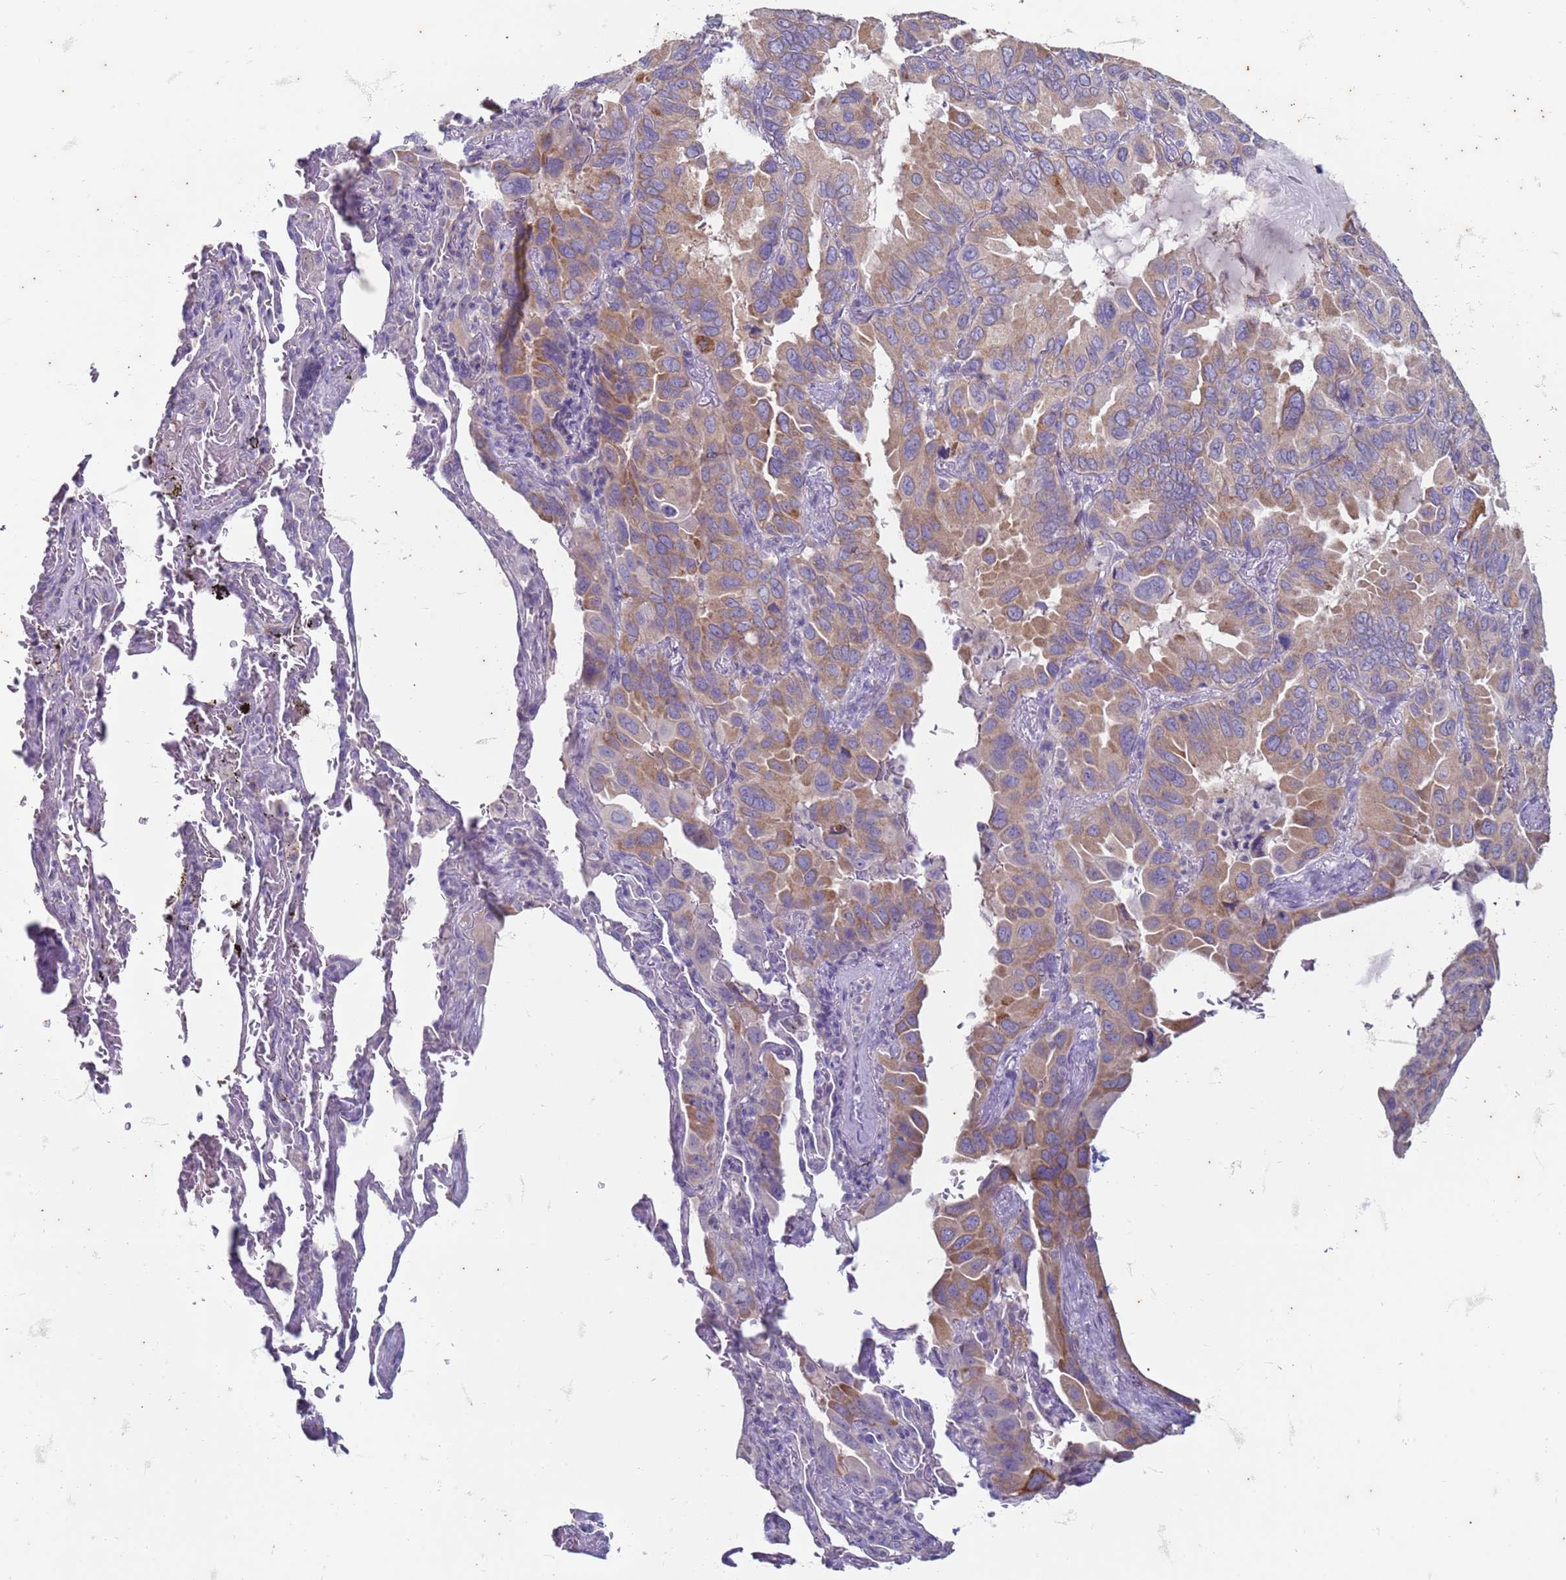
{"staining": {"intensity": "moderate", "quantity": ">75%", "location": "cytoplasmic/membranous"}, "tissue": "lung cancer", "cell_type": "Tumor cells", "image_type": "cancer", "snomed": [{"axis": "morphology", "description": "Adenocarcinoma, NOS"}, {"axis": "topography", "description": "Lung"}], "caption": "Tumor cells exhibit medium levels of moderate cytoplasmic/membranous positivity in about >75% of cells in adenocarcinoma (lung). (DAB = brown stain, brightfield microscopy at high magnification).", "gene": "SUCO", "patient": {"sex": "male", "age": 64}}